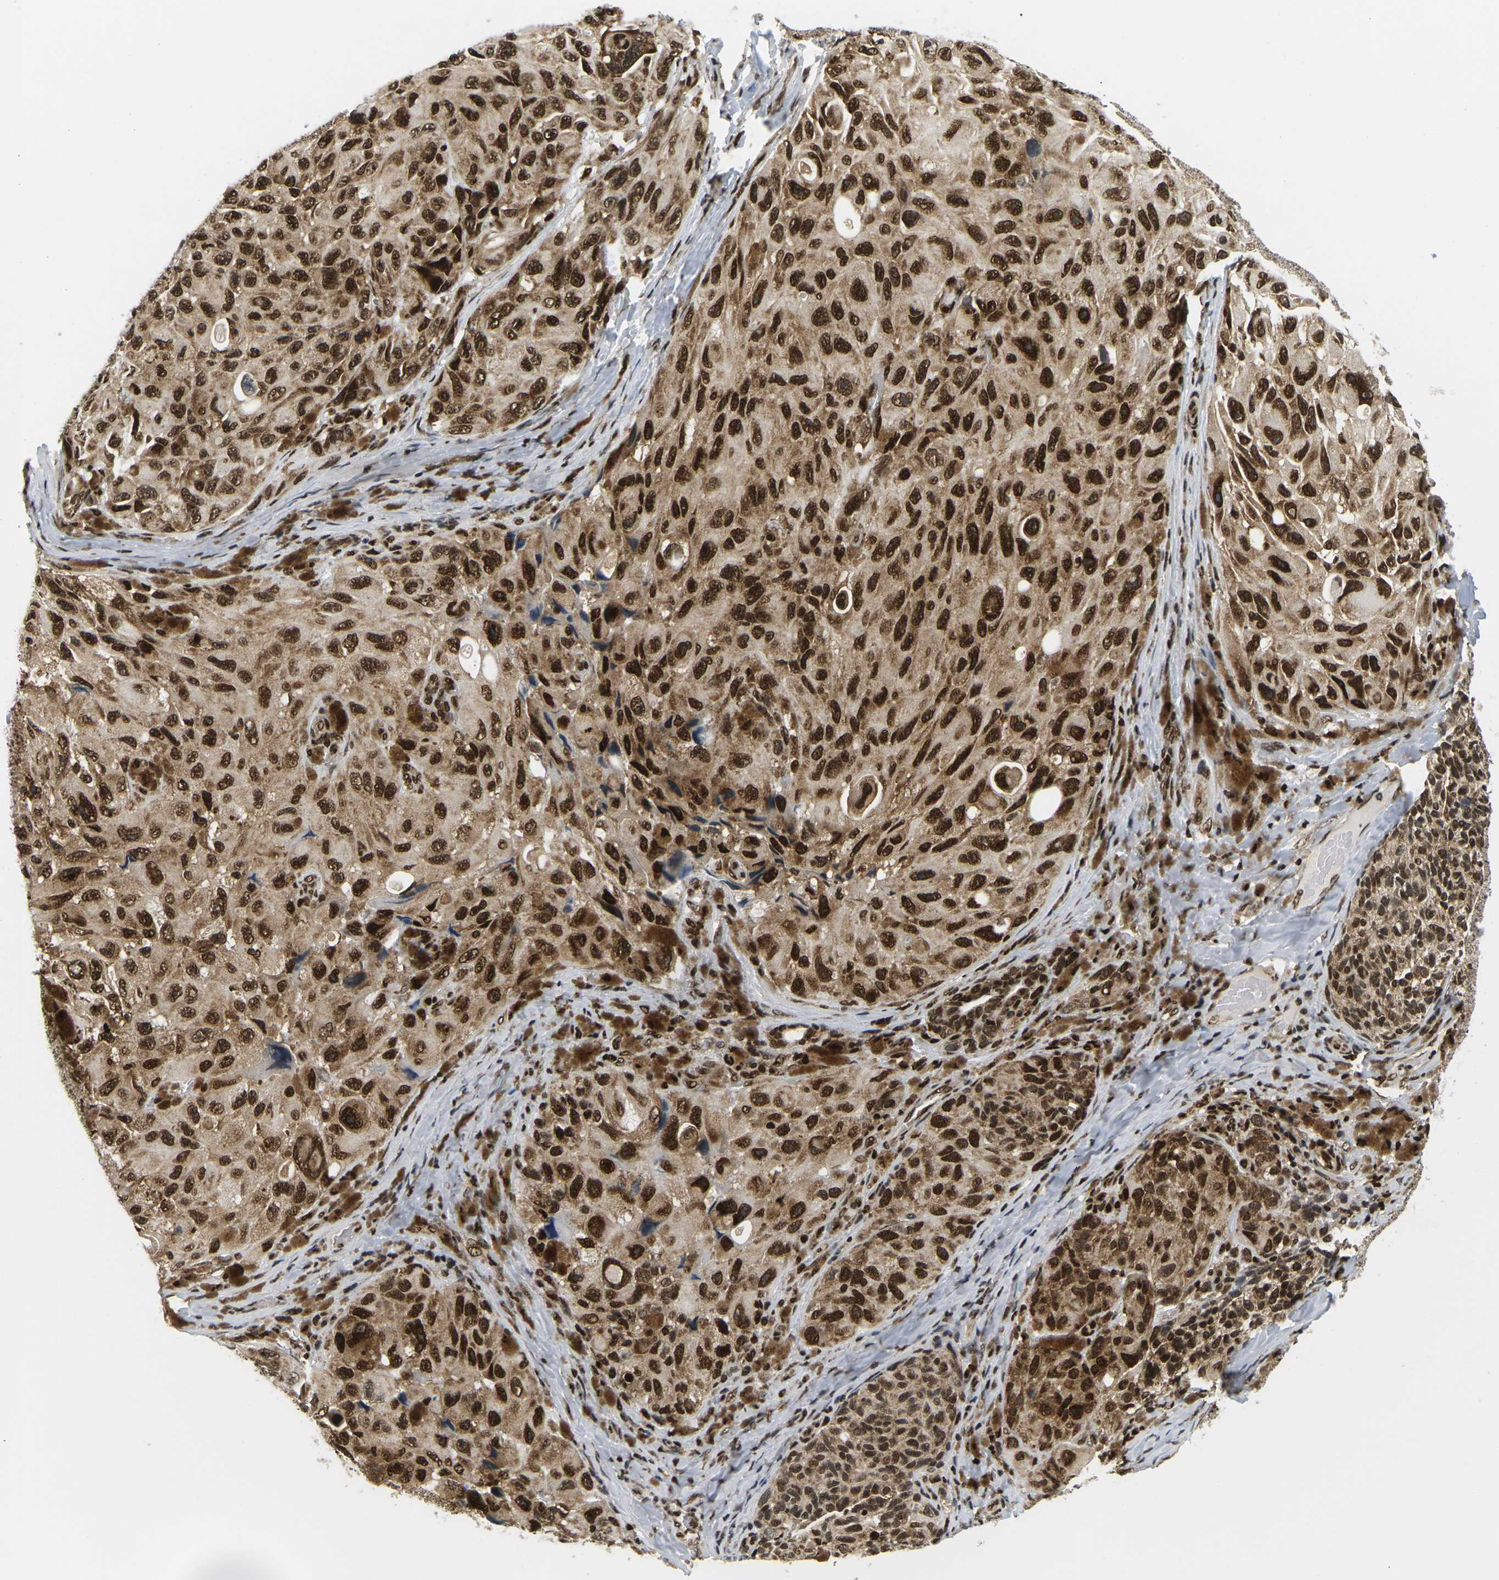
{"staining": {"intensity": "strong", "quantity": ">75%", "location": "cytoplasmic/membranous,nuclear"}, "tissue": "melanoma", "cell_type": "Tumor cells", "image_type": "cancer", "snomed": [{"axis": "morphology", "description": "Malignant melanoma, NOS"}, {"axis": "topography", "description": "Skin"}], "caption": "A brown stain highlights strong cytoplasmic/membranous and nuclear positivity of a protein in human malignant melanoma tumor cells.", "gene": "CELF1", "patient": {"sex": "female", "age": 73}}